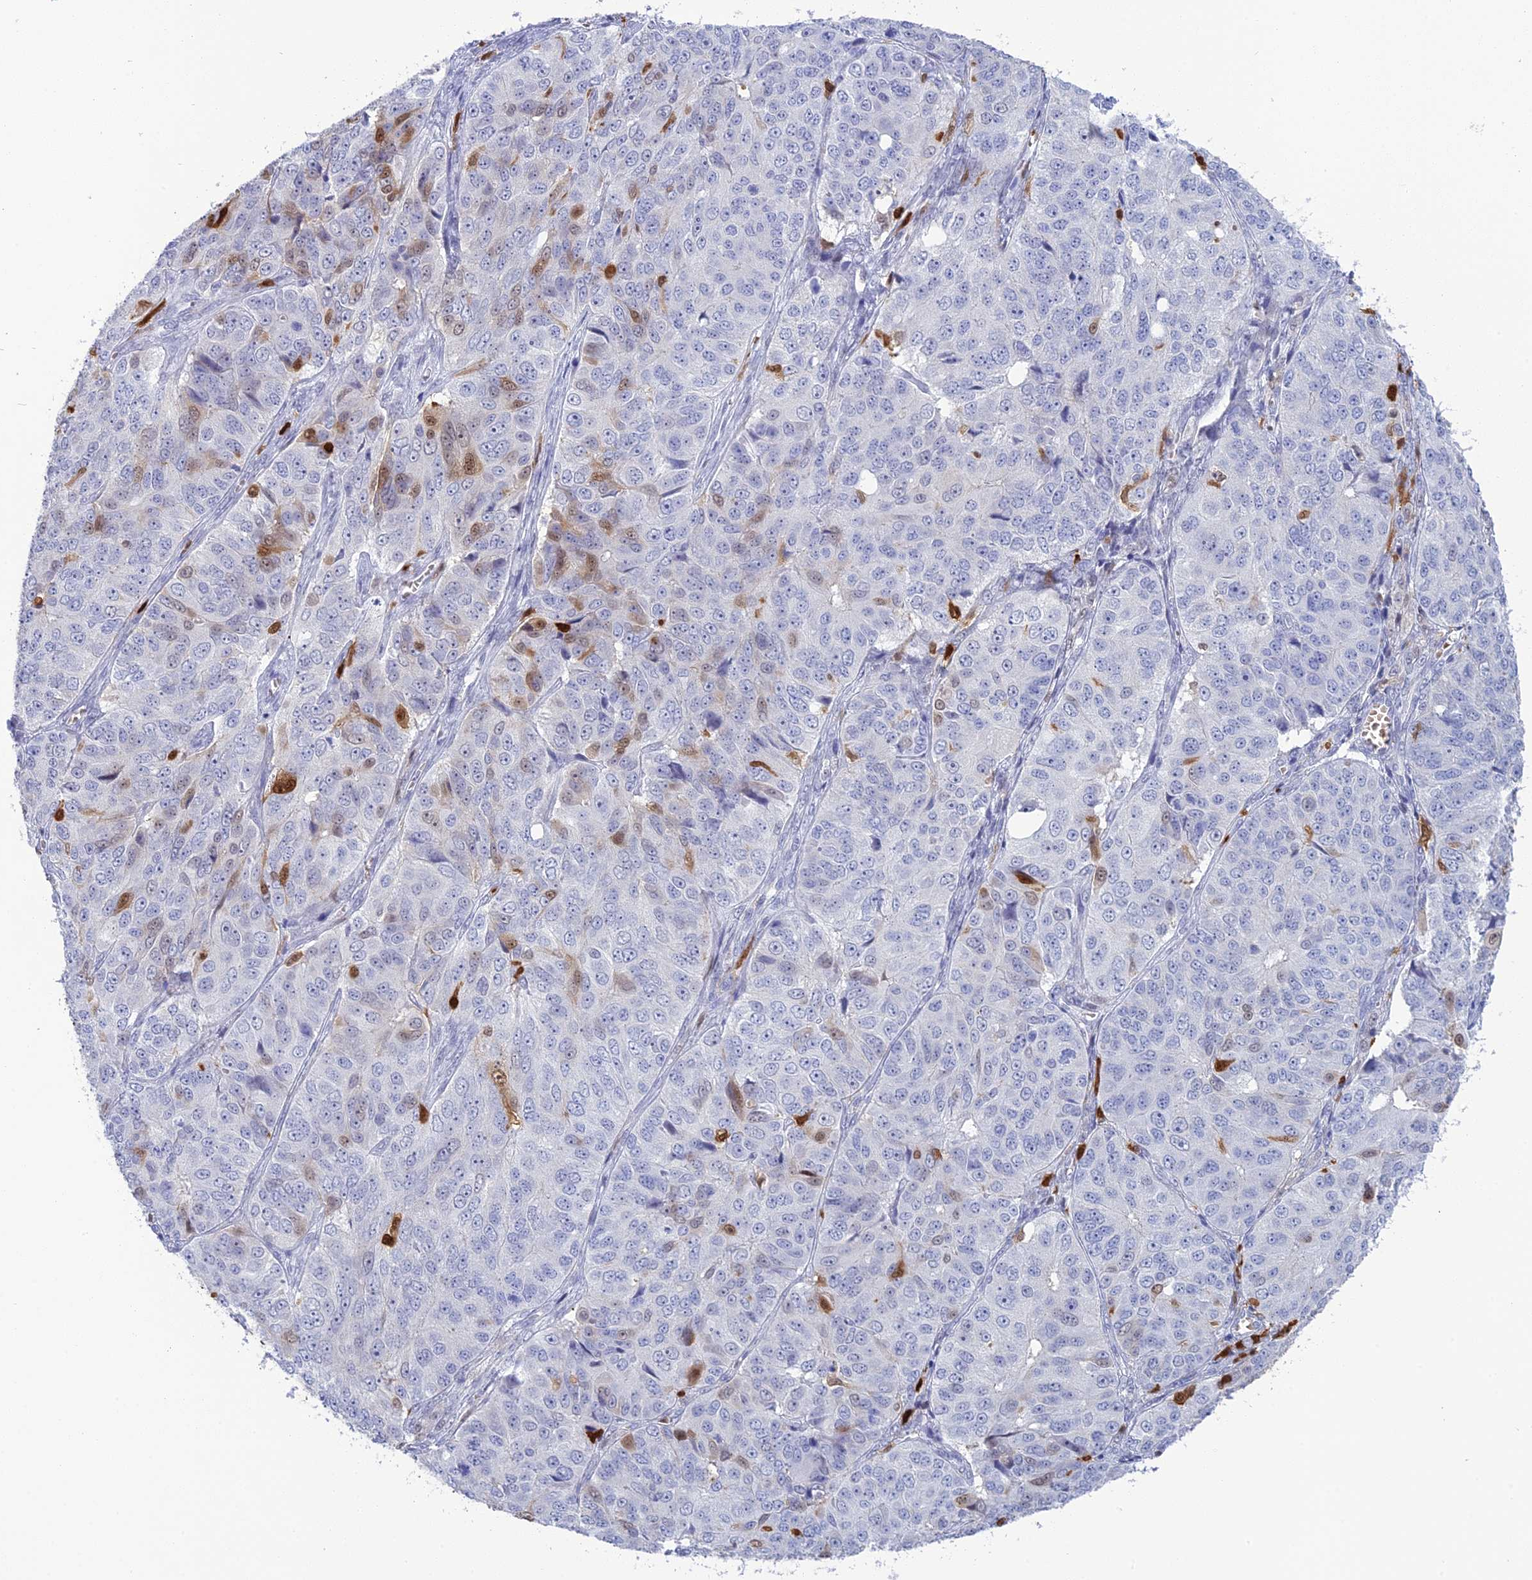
{"staining": {"intensity": "moderate", "quantity": "<25%", "location": "nuclear"}, "tissue": "ovarian cancer", "cell_type": "Tumor cells", "image_type": "cancer", "snomed": [{"axis": "morphology", "description": "Carcinoma, endometroid"}, {"axis": "topography", "description": "Ovary"}], "caption": "Moderate nuclear expression for a protein is identified in about <25% of tumor cells of ovarian cancer (endometroid carcinoma) using immunohistochemistry (IHC).", "gene": "PGBD4", "patient": {"sex": "female", "age": 51}}